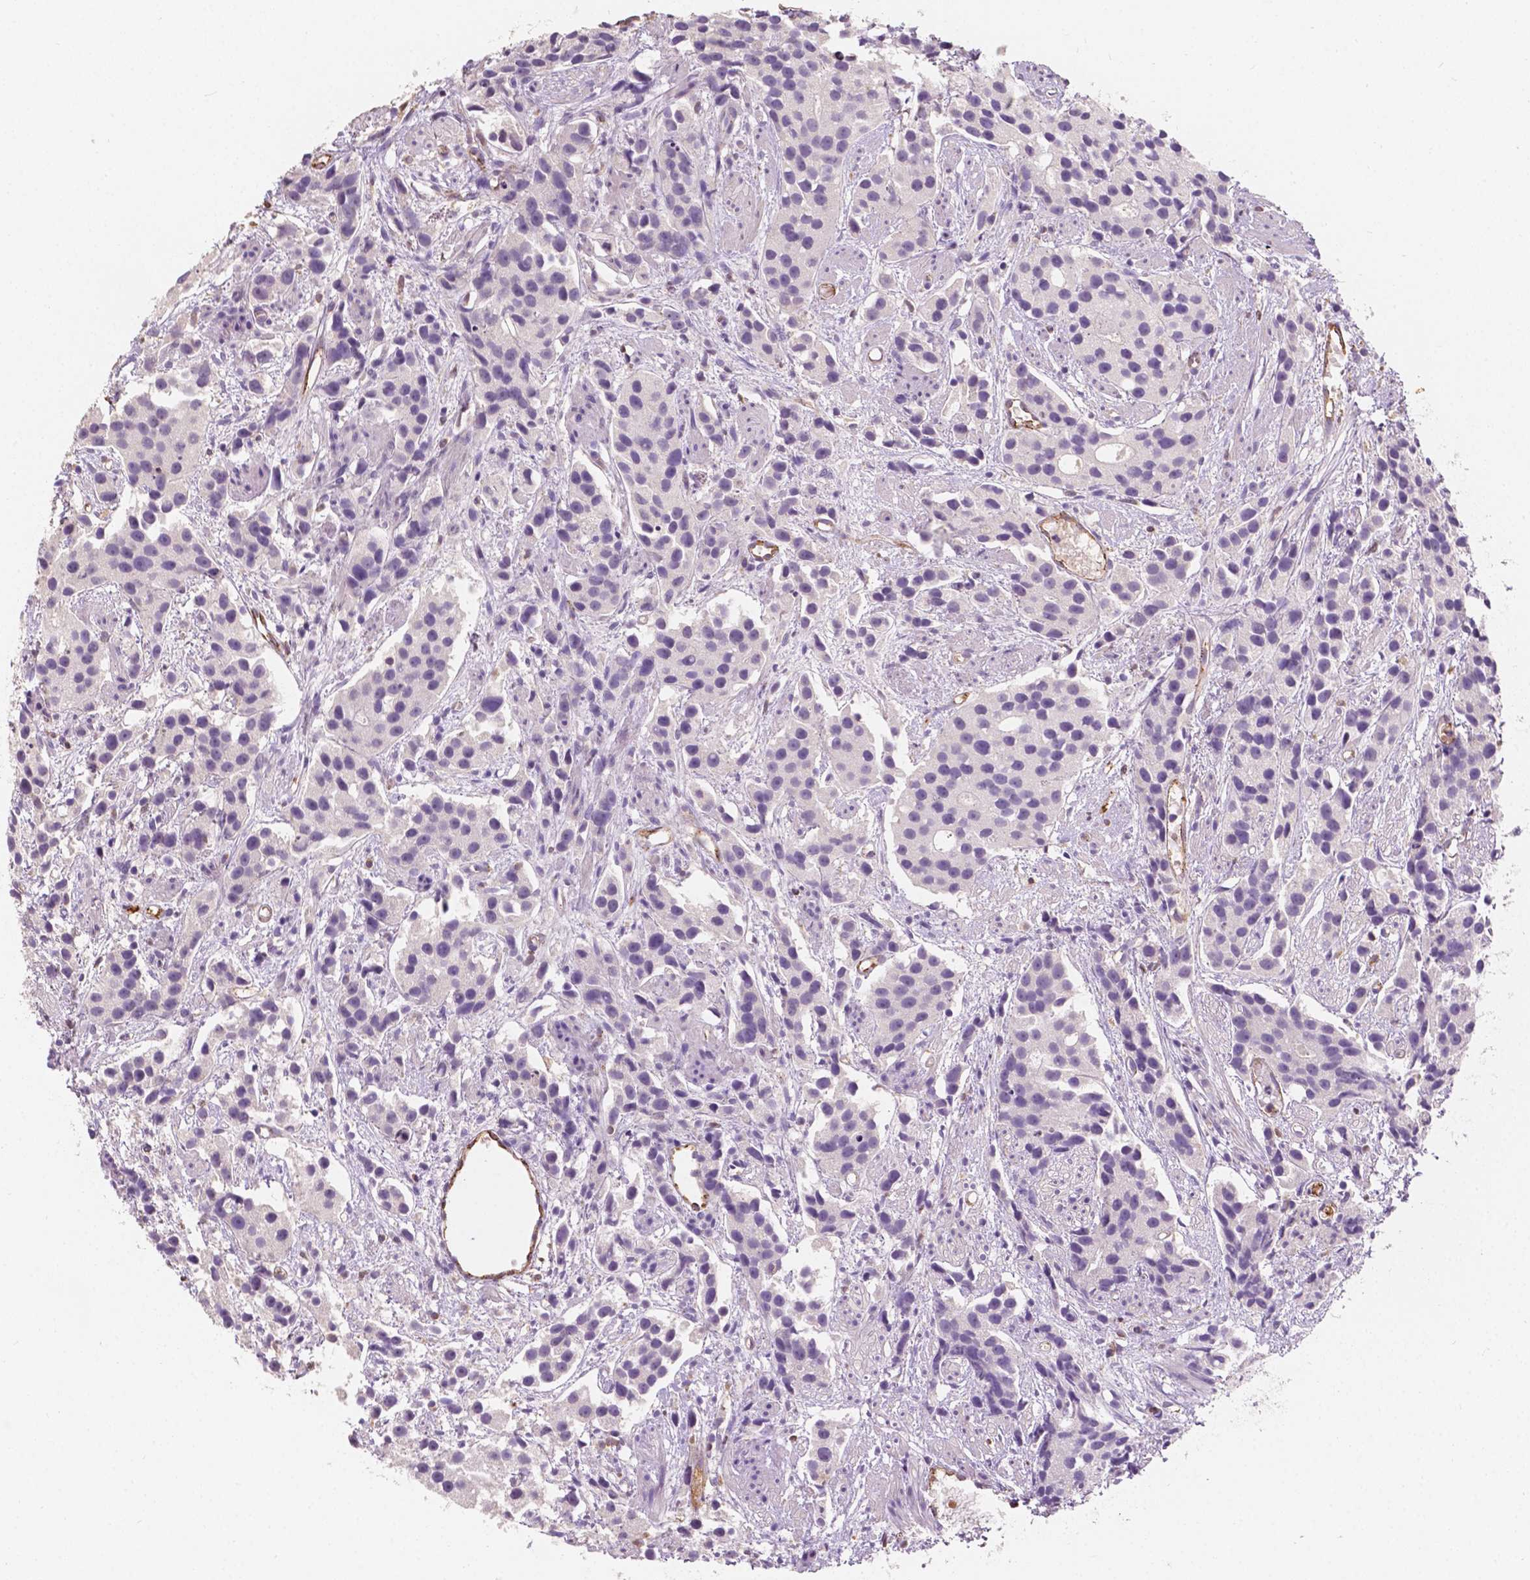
{"staining": {"intensity": "weak", "quantity": "<25%", "location": "cytoplasmic/membranous"}, "tissue": "prostate cancer", "cell_type": "Tumor cells", "image_type": "cancer", "snomed": [{"axis": "morphology", "description": "Adenocarcinoma, High grade"}, {"axis": "topography", "description": "Prostate"}], "caption": "This is a micrograph of immunohistochemistry staining of prostate cancer, which shows no positivity in tumor cells. (Stains: DAB (3,3'-diaminobenzidine) immunohistochemistry with hematoxylin counter stain, Microscopy: brightfield microscopy at high magnification).", "gene": "SLC22A4", "patient": {"sex": "male", "age": 68}}